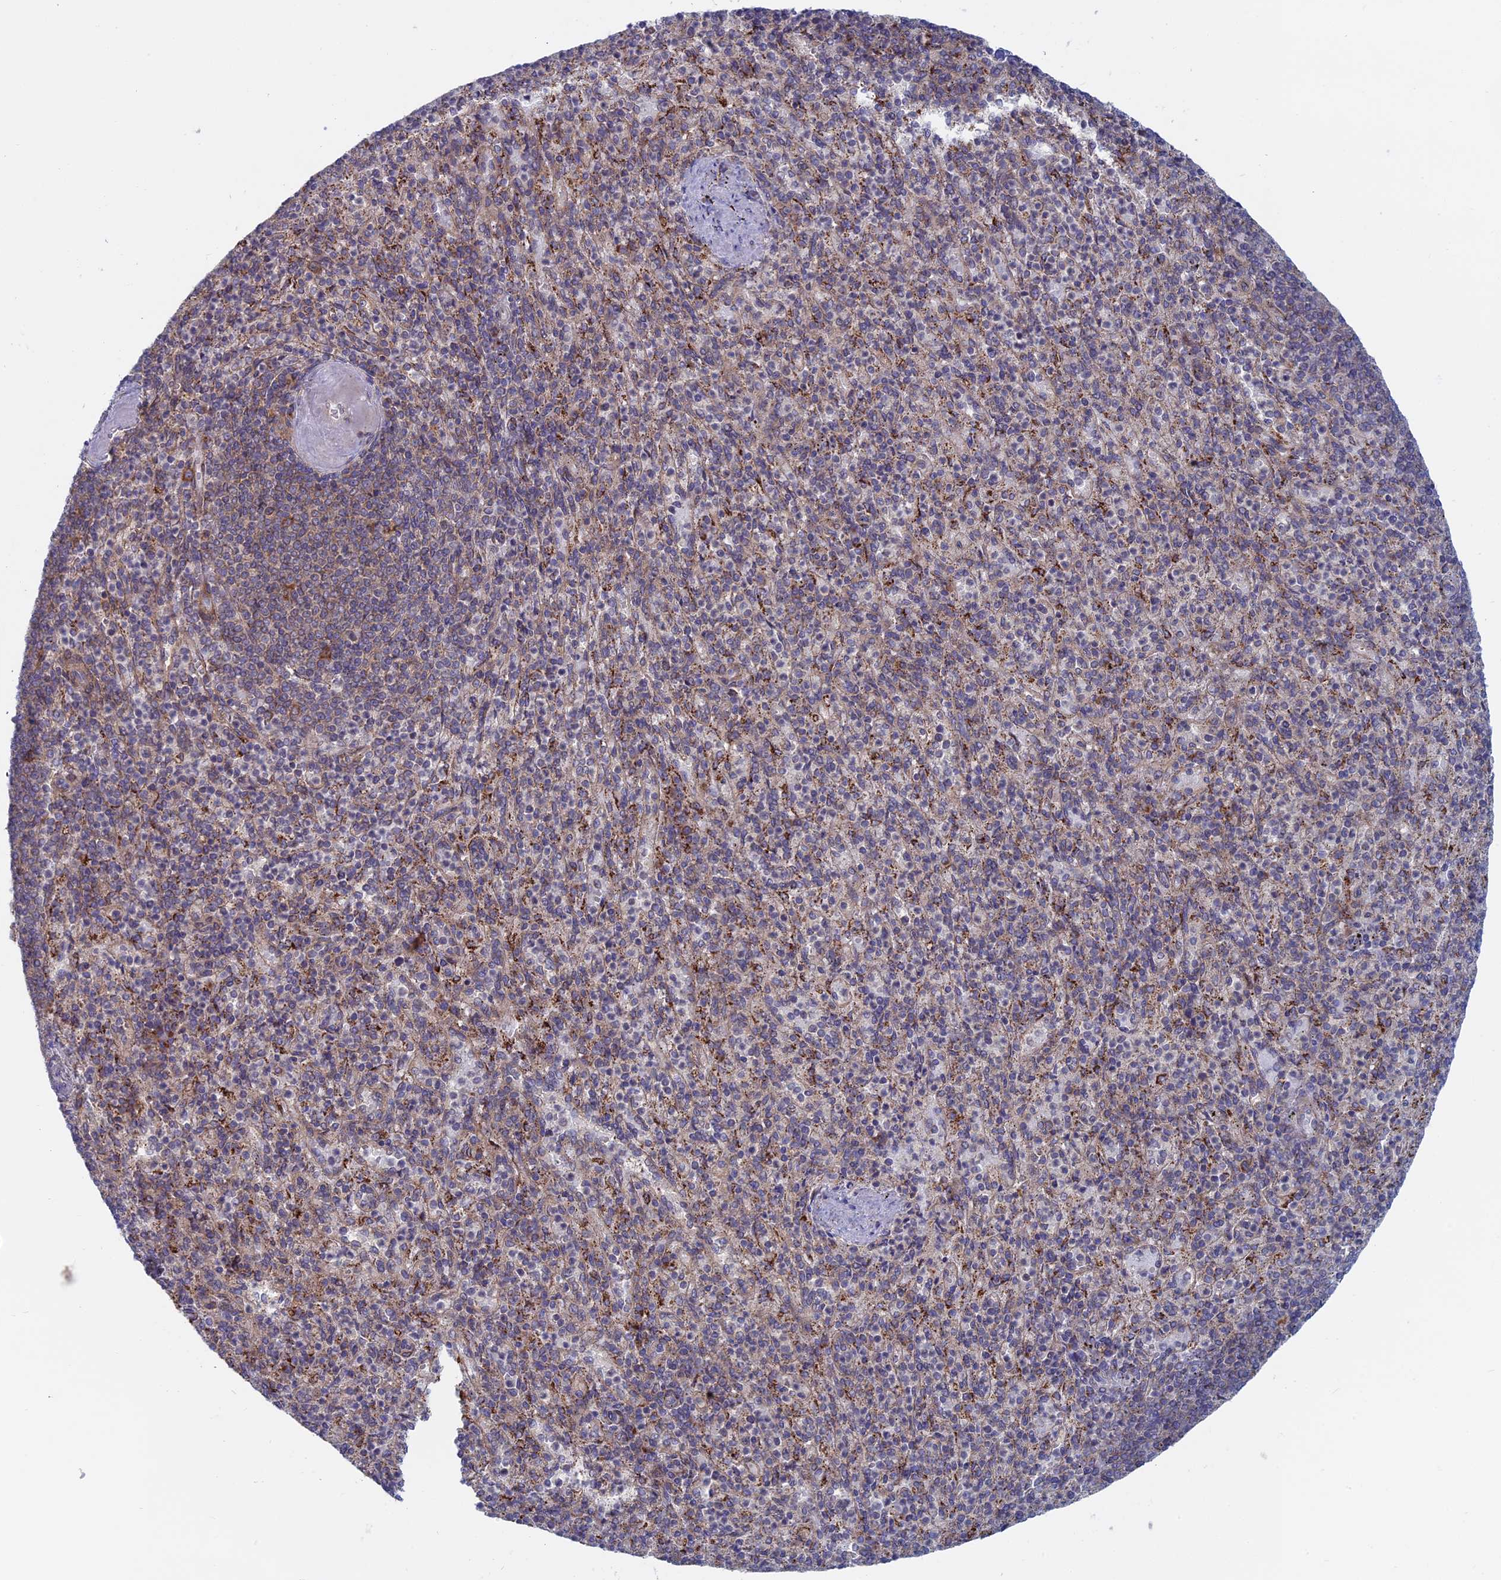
{"staining": {"intensity": "moderate", "quantity": "<25%", "location": "cytoplasmic/membranous"}, "tissue": "spleen", "cell_type": "Cells in red pulp", "image_type": "normal", "snomed": [{"axis": "morphology", "description": "Normal tissue, NOS"}, {"axis": "topography", "description": "Spleen"}], "caption": "High-magnification brightfield microscopy of unremarkable spleen stained with DAB (3,3'-diaminobenzidine) (brown) and counterstained with hematoxylin (blue). cells in red pulp exhibit moderate cytoplasmic/membranous expression is identified in approximately<25% of cells. The protein of interest is stained brown, and the nuclei are stained in blue (DAB (3,3'-diaminobenzidine) IHC with brightfield microscopy, high magnification).", "gene": "TBC1D30", "patient": {"sex": "female", "age": 74}}